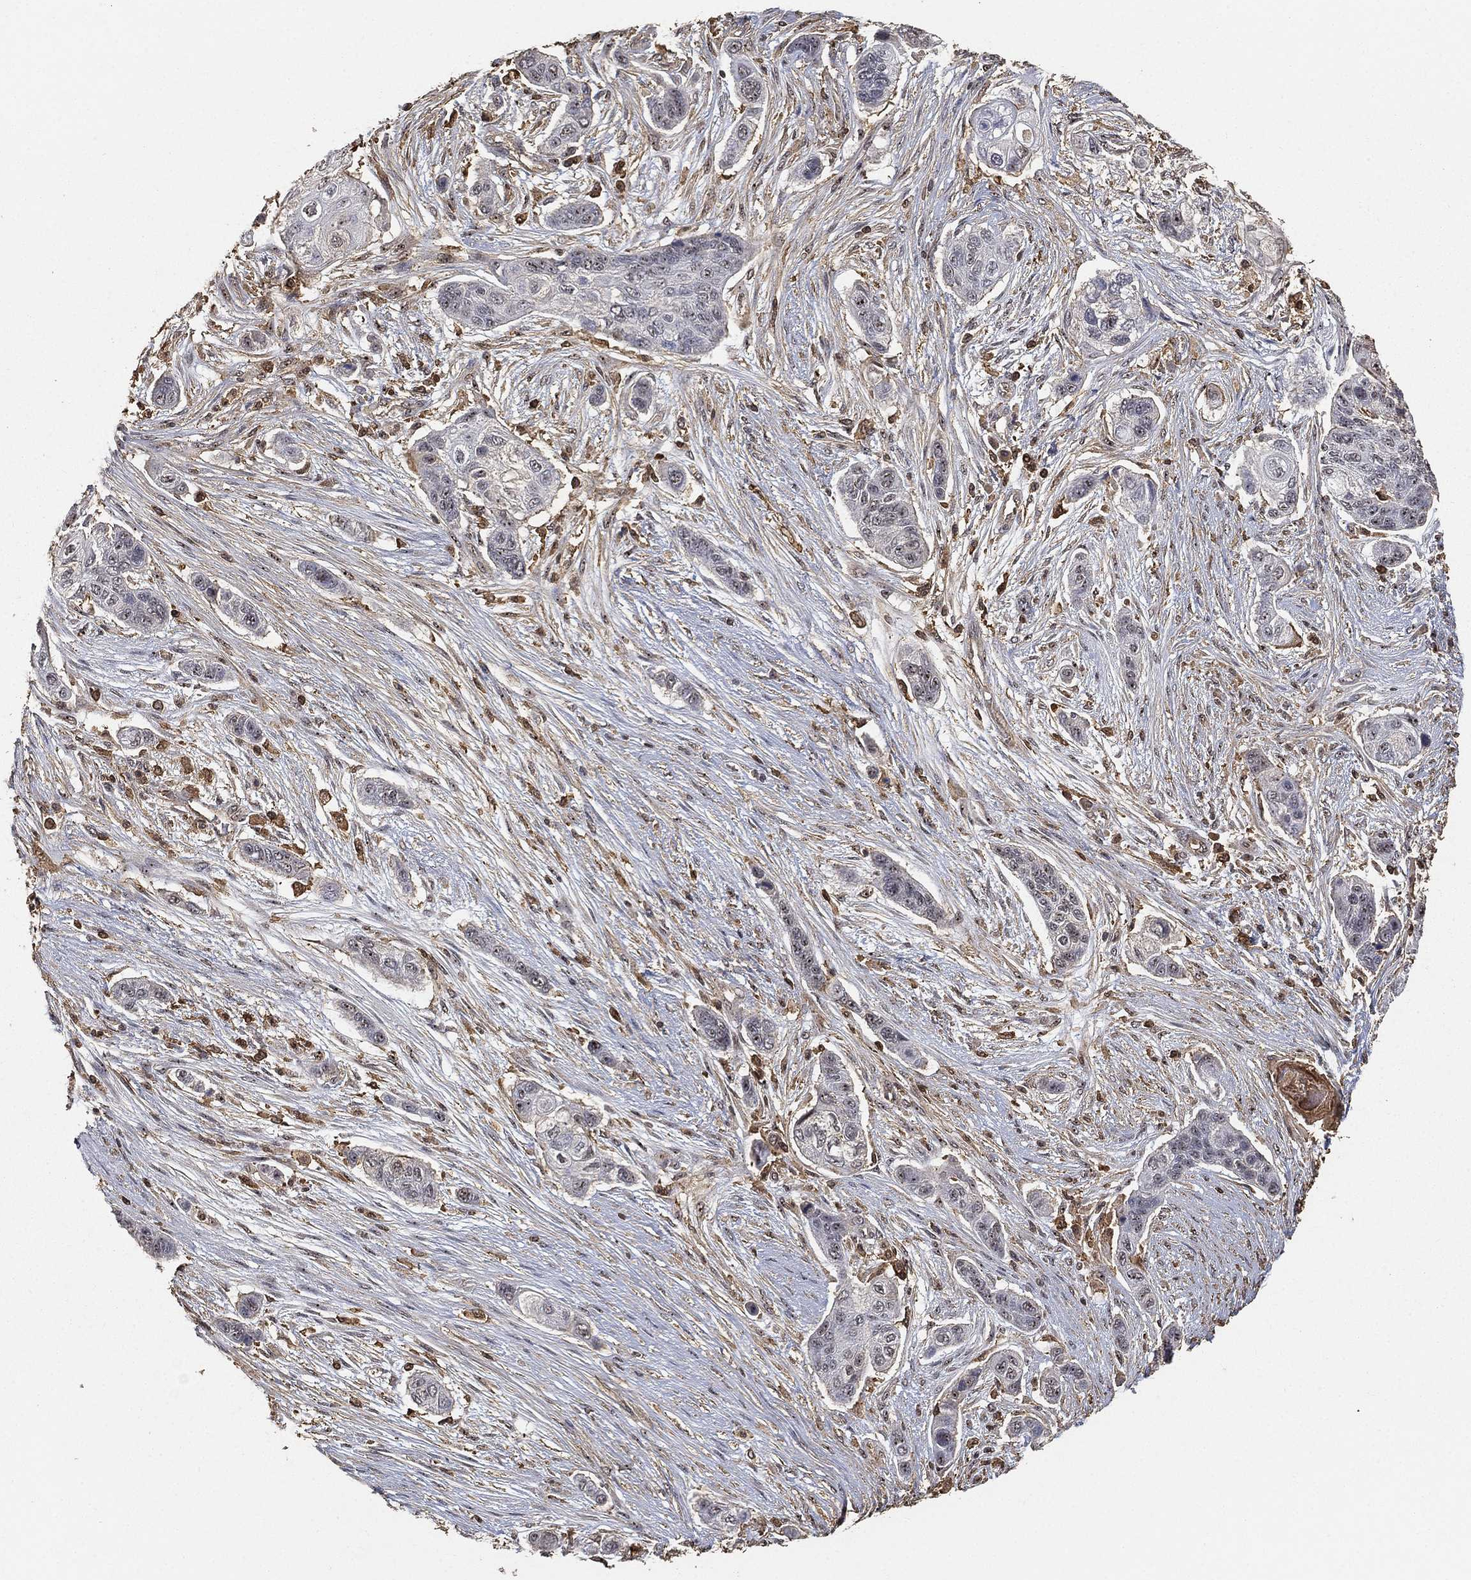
{"staining": {"intensity": "negative", "quantity": "none", "location": "none"}, "tissue": "lung cancer", "cell_type": "Tumor cells", "image_type": "cancer", "snomed": [{"axis": "morphology", "description": "Squamous cell carcinoma, NOS"}, {"axis": "topography", "description": "Lung"}], "caption": "IHC micrograph of neoplastic tissue: human lung squamous cell carcinoma stained with DAB (3,3'-diaminobenzidine) shows no significant protein positivity in tumor cells.", "gene": "CRYL1", "patient": {"sex": "male", "age": 69}}